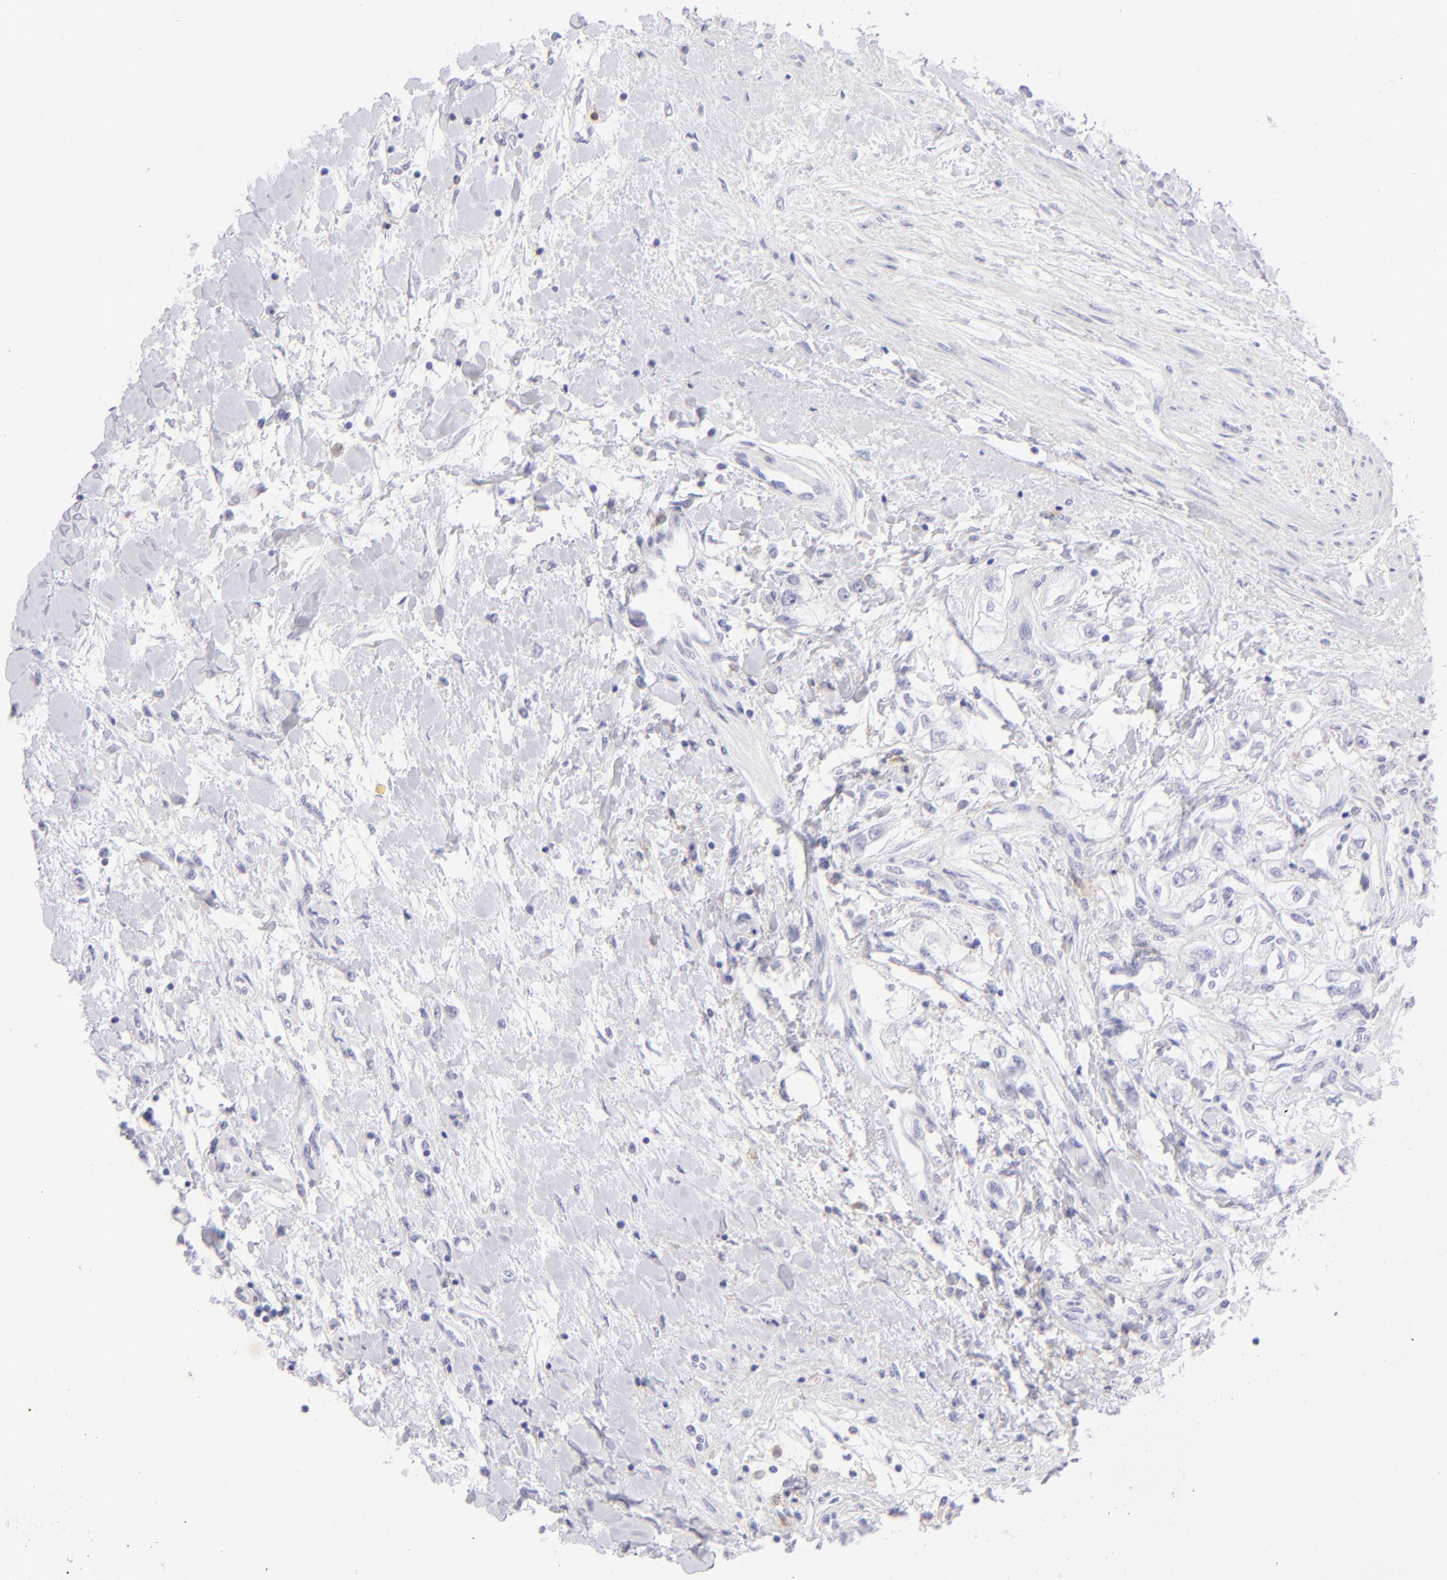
{"staining": {"intensity": "negative", "quantity": "none", "location": "none"}, "tissue": "renal cancer", "cell_type": "Tumor cells", "image_type": "cancer", "snomed": [{"axis": "morphology", "description": "Adenocarcinoma, NOS"}, {"axis": "topography", "description": "Kidney"}], "caption": "IHC photomicrograph of renal adenocarcinoma stained for a protein (brown), which exhibits no expression in tumor cells.", "gene": "CD72", "patient": {"sex": "male", "age": 57}}